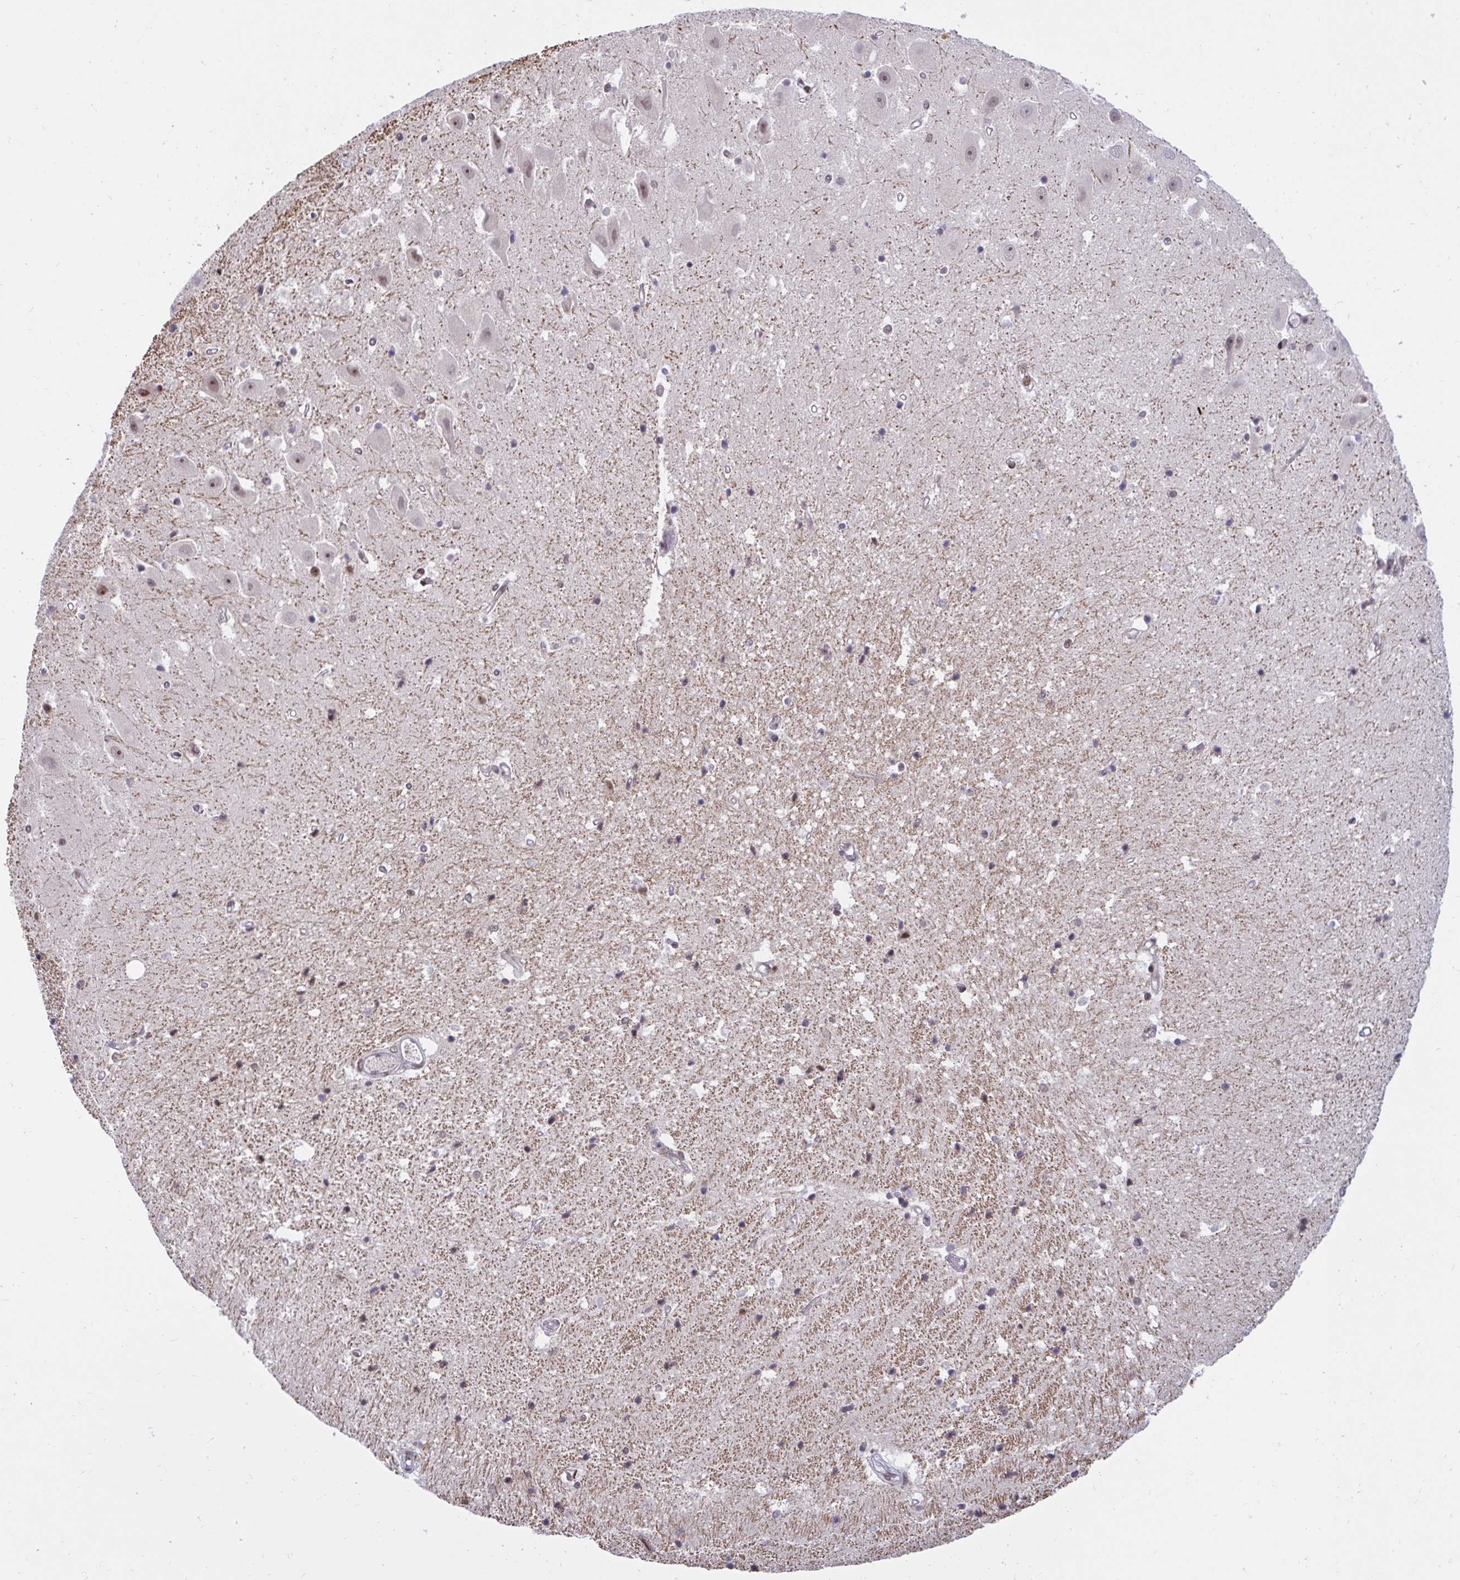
{"staining": {"intensity": "weak", "quantity": "<25%", "location": "nuclear"}, "tissue": "hippocampus", "cell_type": "Glial cells", "image_type": "normal", "snomed": [{"axis": "morphology", "description": "Normal tissue, NOS"}, {"axis": "topography", "description": "Hippocampus"}], "caption": "Glial cells show no significant protein expression in benign hippocampus. The staining is performed using DAB brown chromogen with nuclei counter-stained in using hematoxylin.", "gene": "PHF10", "patient": {"sex": "male", "age": 63}}